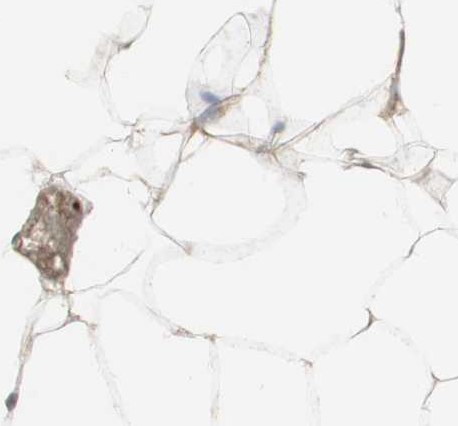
{"staining": {"intensity": "weak", "quantity": ">75%", "location": "cytoplasmic/membranous"}, "tissue": "adipose tissue", "cell_type": "Adipocytes", "image_type": "normal", "snomed": [{"axis": "morphology", "description": "Normal tissue, NOS"}, {"axis": "topography", "description": "Breast"}, {"axis": "topography", "description": "Adipose tissue"}], "caption": "A low amount of weak cytoplasmic/membranous staining is appreciated in approximately >75% of adipocytes in normal adipose tissue.", "gene": "ALOX12", "patient": {"sex": "female", "age": 25}}